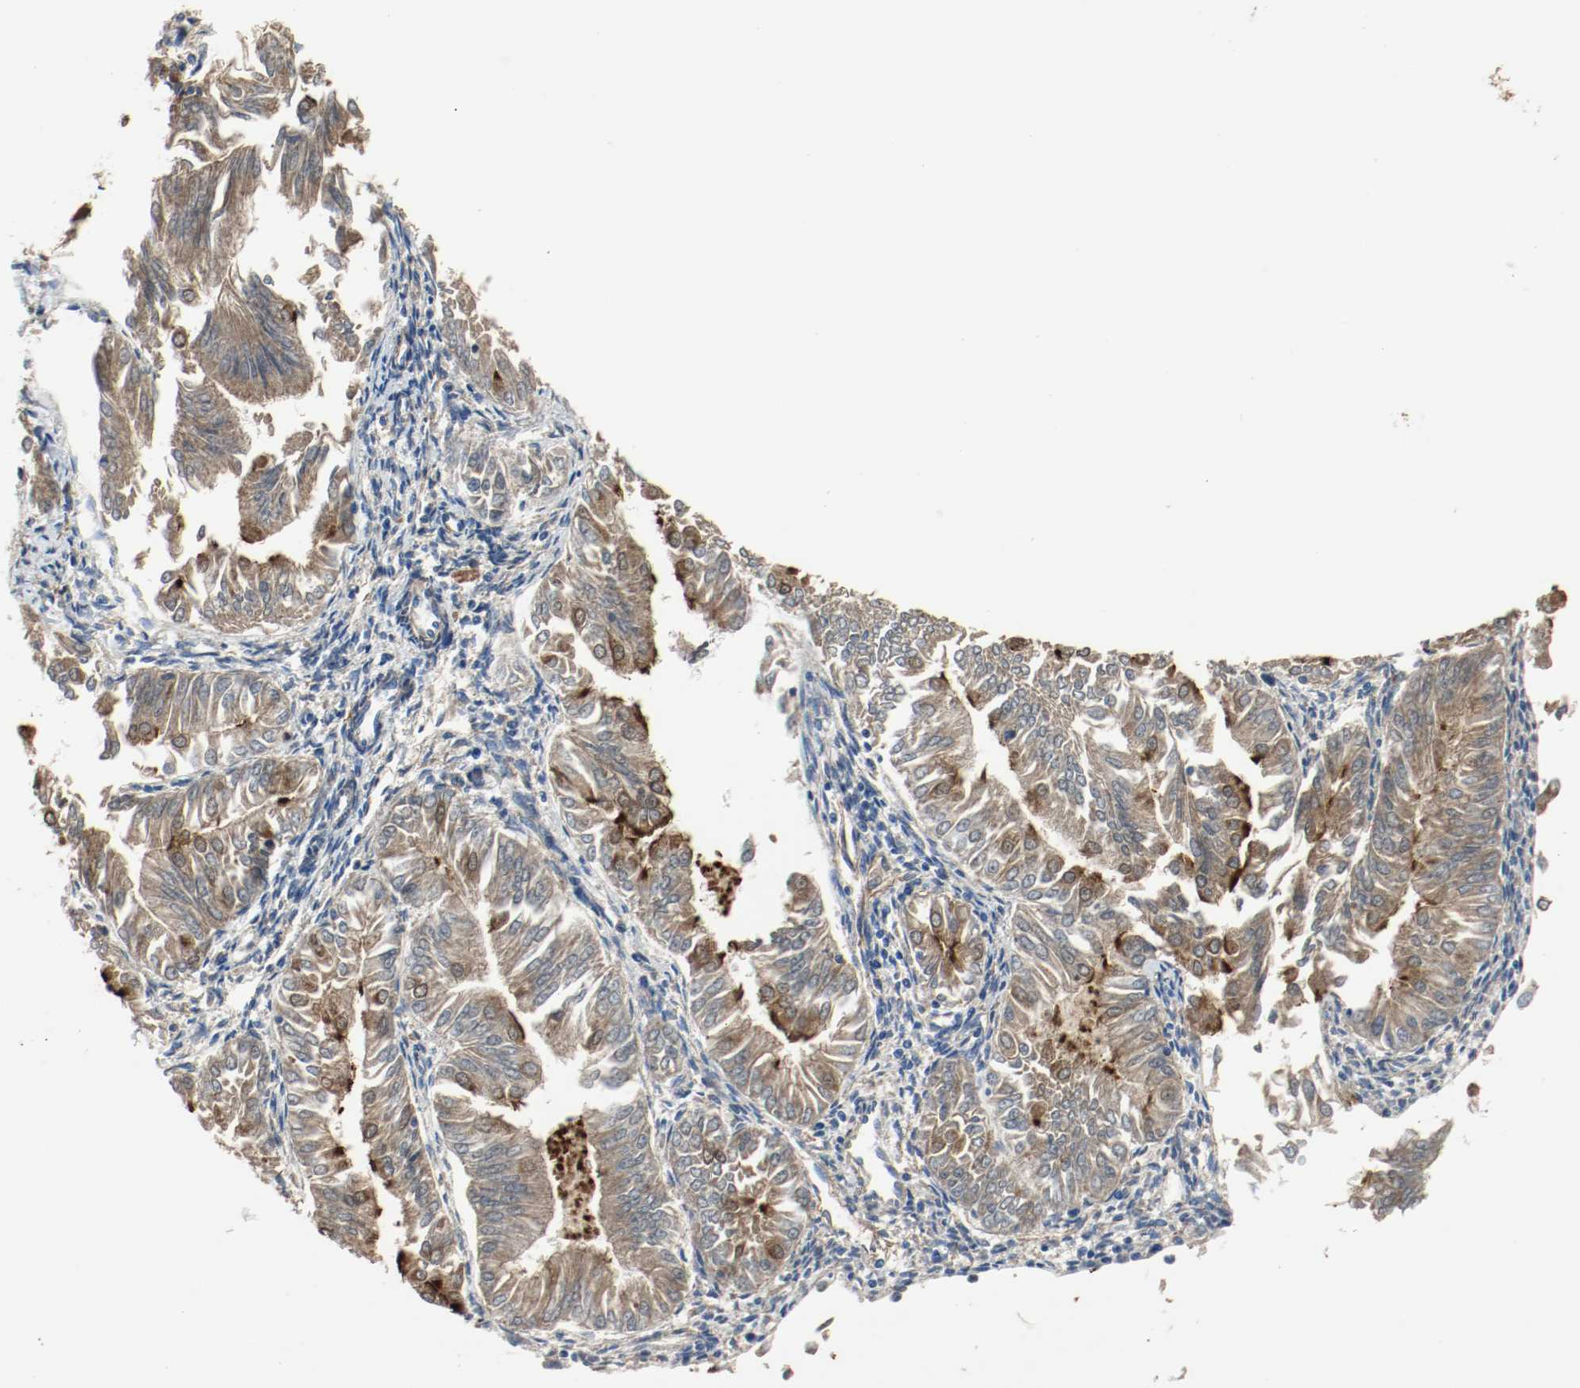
{"staining": {"intensity": "moderate", "quantity": "25%-75%", "location": "cytoplasmic/membranous"}, "tissue": "endometrial cancer", "cell_type": "Tumor cells", "image_type": "cancer", "snomed": [{"axis": "morphology", "description": "Adenocarcinoma, NOS"}, {"axis": "topography", "description": "Endometrium"}], "caption": "Human adenocarcinoma (endometrial) stained with a brown dye exhibits moderate cytoplasmic/membranous positive positivity in approximately 25%-75% of tumor cells.", "gene": "TUBA3D", "patient": {"sex": "female", "age": 53}}